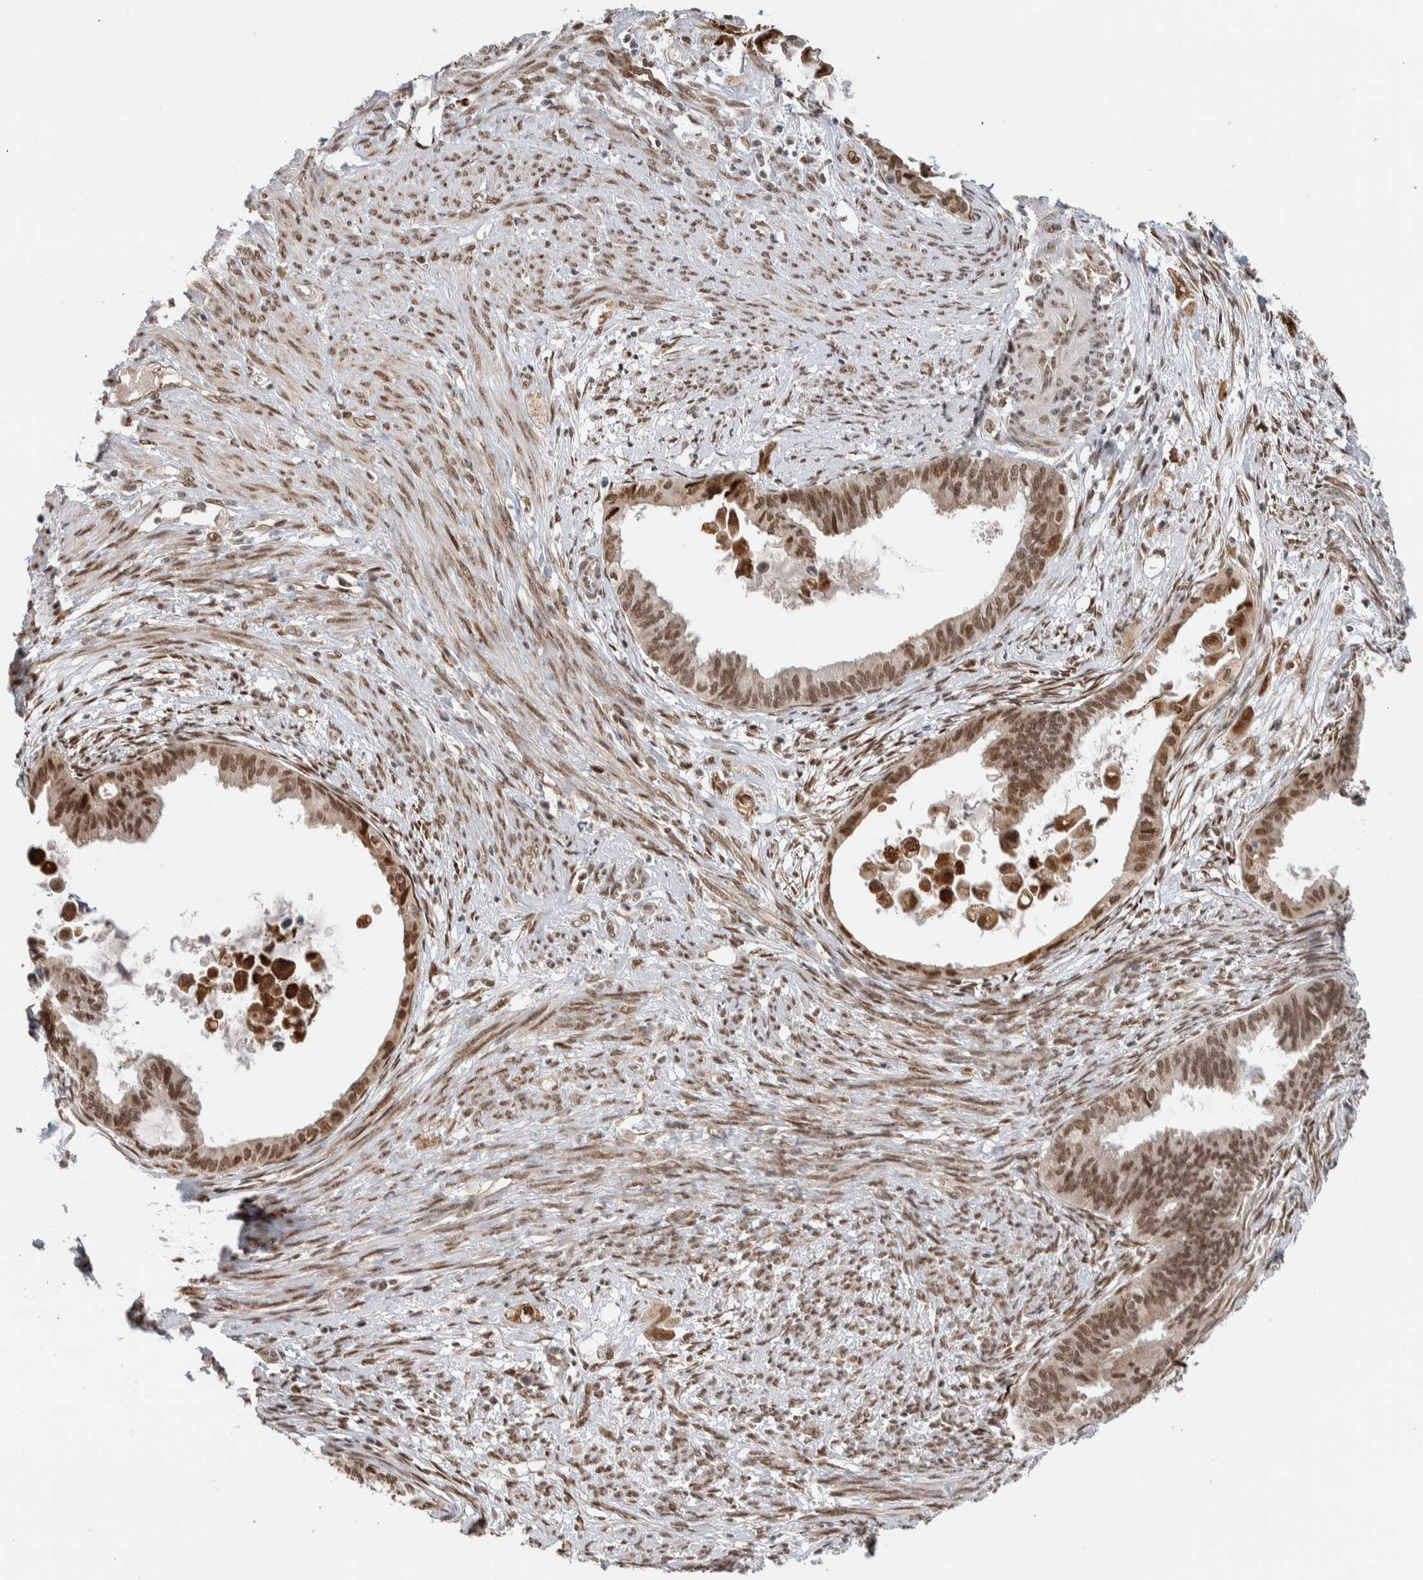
{"staining": {"intensity": "moderate", "quantity": ">75%", "location": "nuclear"}, "tissue": "cervical cancer", "cell_type": "Tumor cells", "image_type": "cancer", "snomed": [{"axis": "morphology", "description": "Normal tissue, NOS"}, {"axis": "morphology", "description": "Adenocarcinoma, NOS"}, {"axis": "topography", "description": "Cervix"}, {"axis": "topography", "description": "Endometrium"}], "caption": "Moderate nuclear protein positivity is identified in approximately >75% of tumor cells in cervical cancer. (Stains: DAB in brown, nuclei in blue, Microscopy: brightfield microscopy at high magnification).", "gene": "TNRC18", "patient": {"sex": "female", "age": 86}}